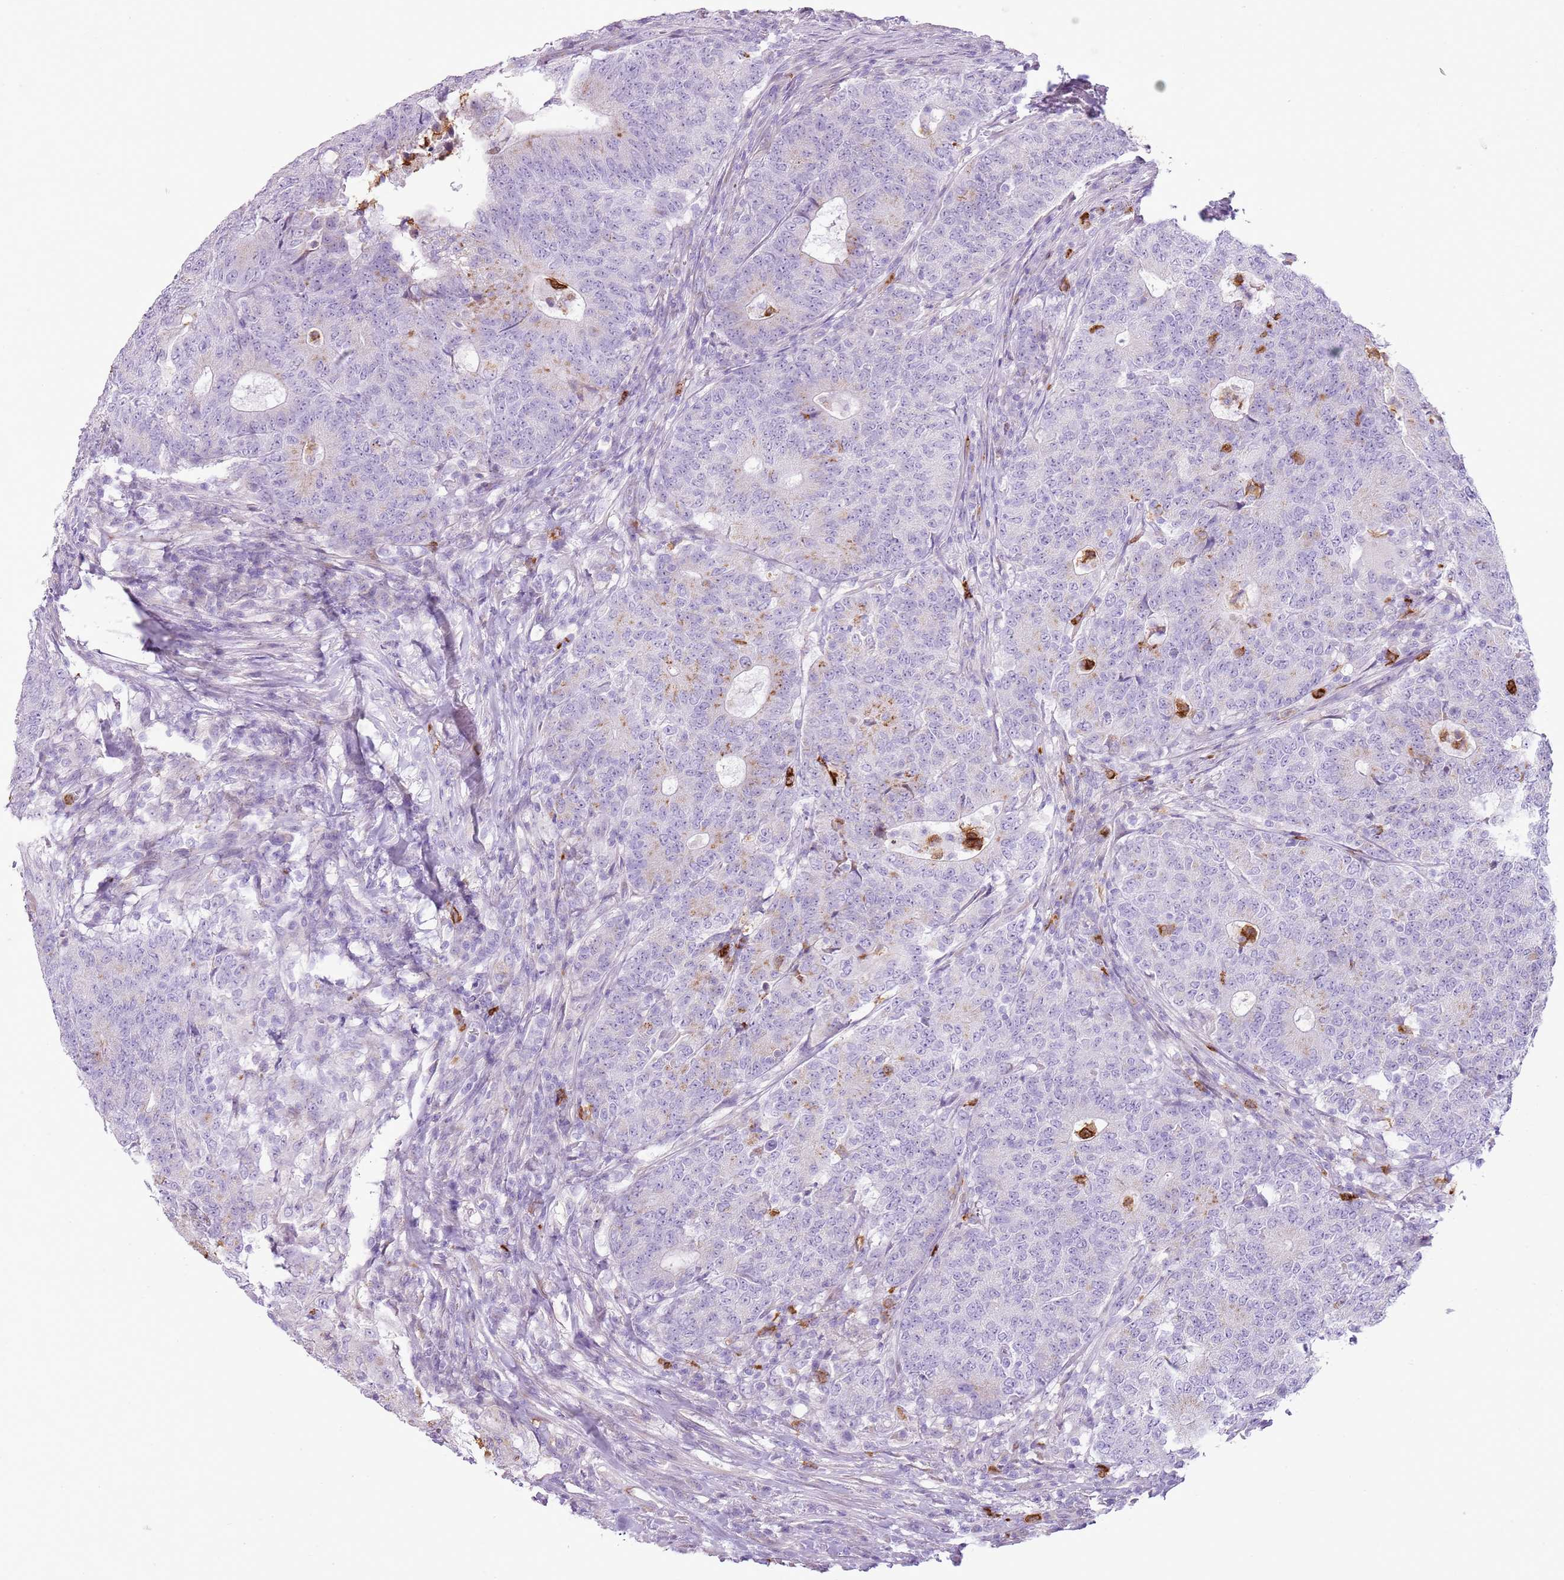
{"staining": {"intensity": "negative", "quantity": "none", "location": "none"}, "tissue": "colorectal cancer", "cell_type": "Tumor cells", "image_type": "cancer", "snomed": [{"axis": "morphology", "description": "Adenocarcinoma, NOS"}, {"axis": "topography", "description": "Colon"}], "caption": "Immunohistochemistry photomicrograph of neoplastic tissue: adenocarcinoma (colorectal) stained with DAB reveals no significant protein staining in tumor cells. The staining was performed using DAB to visualize the protein expression in brown, while the nuclei were stained in blue with hematoxylin (Magnification: 20x).", "gene": "CD177", "patient": {"sex": "female", "age": 75}}